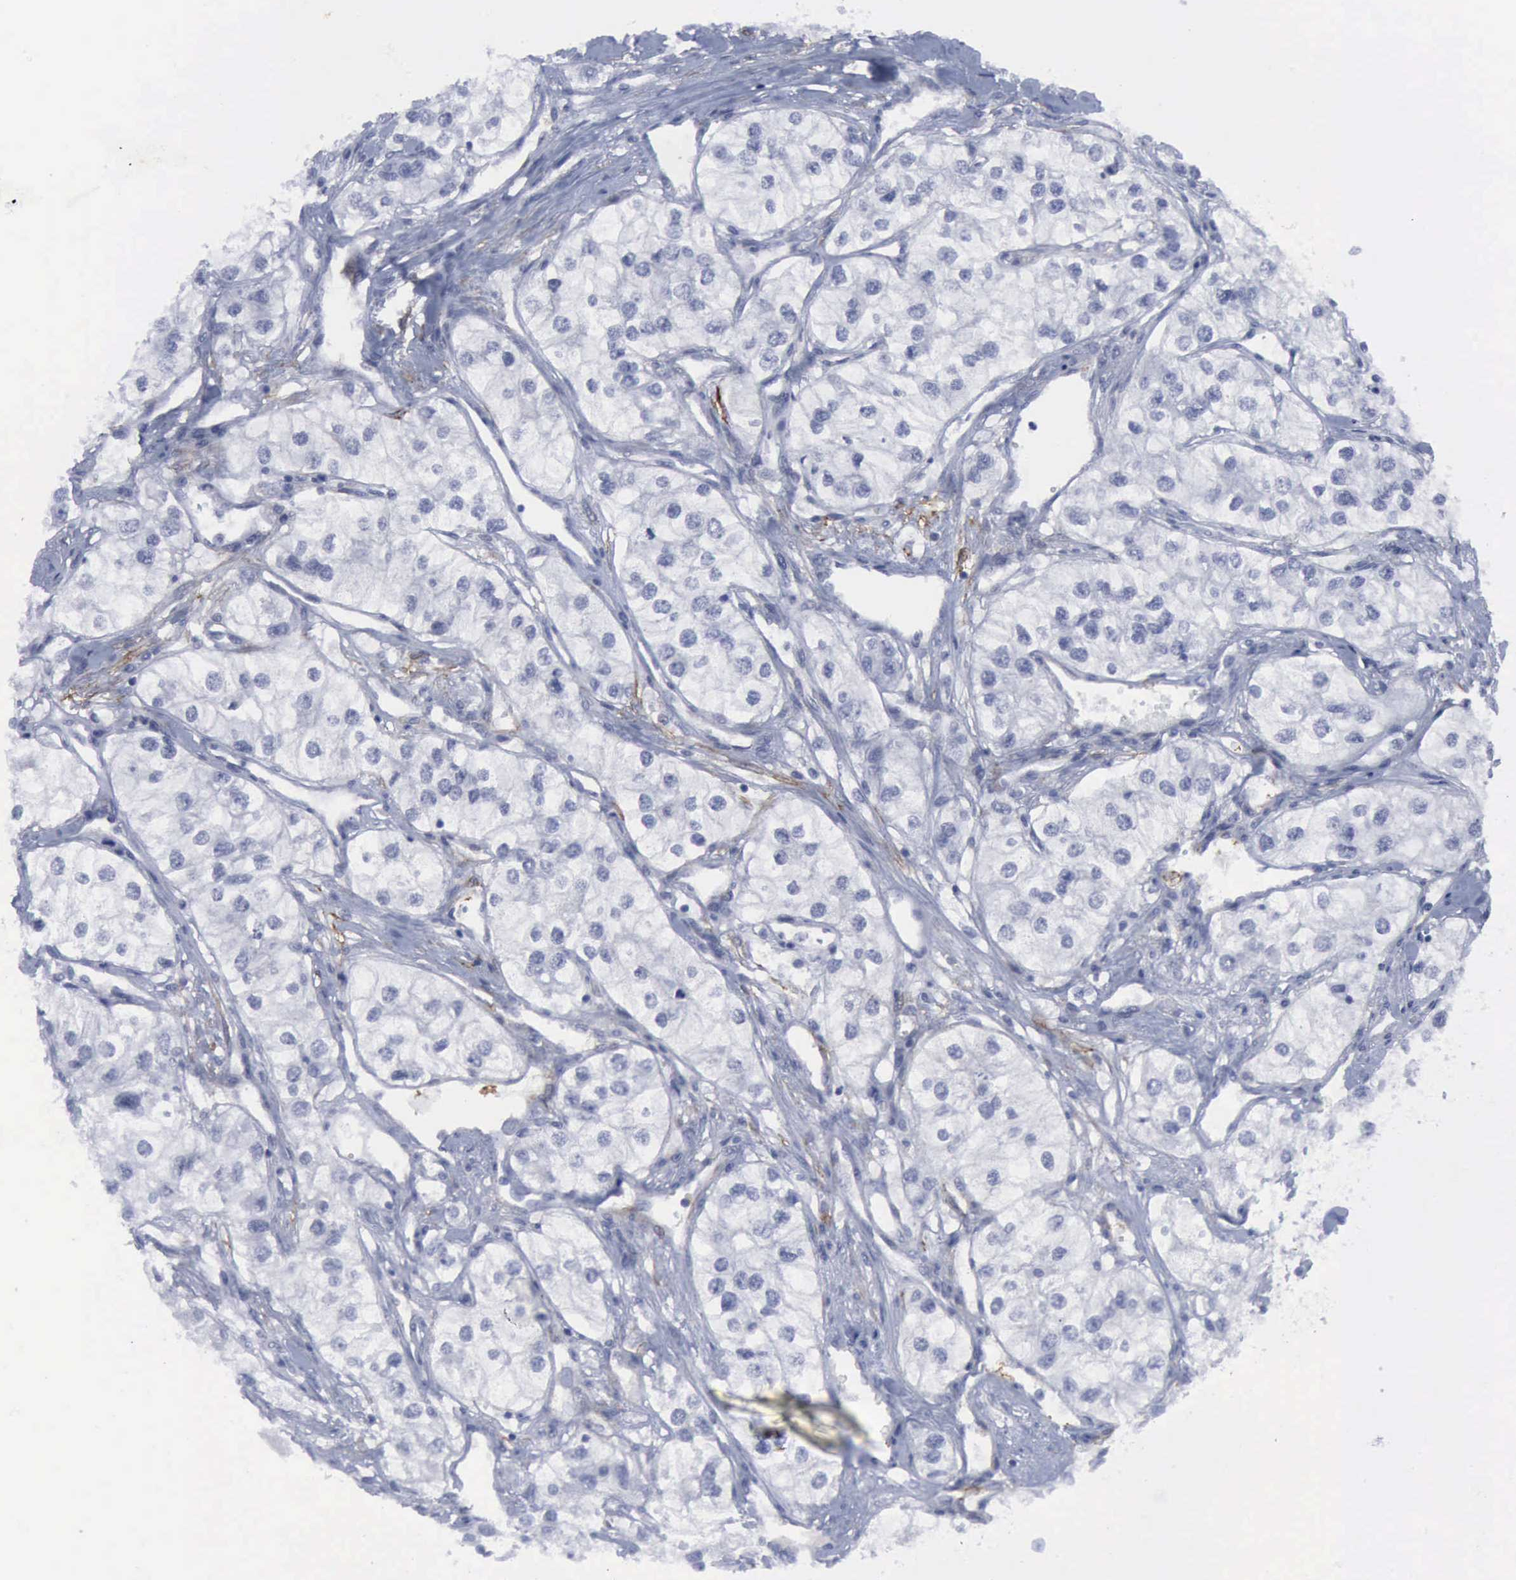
{"staining": {"intensity": "negative", "quantity": "none", "location": "none"}, "tissue": "renal cancer", "cell_type": "Tumor cells", "image_type": "cancer", "snomed": [{"axis": "morphology", "description": "Adenocarcinoma, NOS"}, {"axis": "topography", "description": "Kidney"}], "caption": "This is an immunohistochemistry photomicrograph of human renal adenocarcinoma. There is no expression in tumor cells.", "gene": "NGFR", "patient": {"sex": "male", "age": 57}}